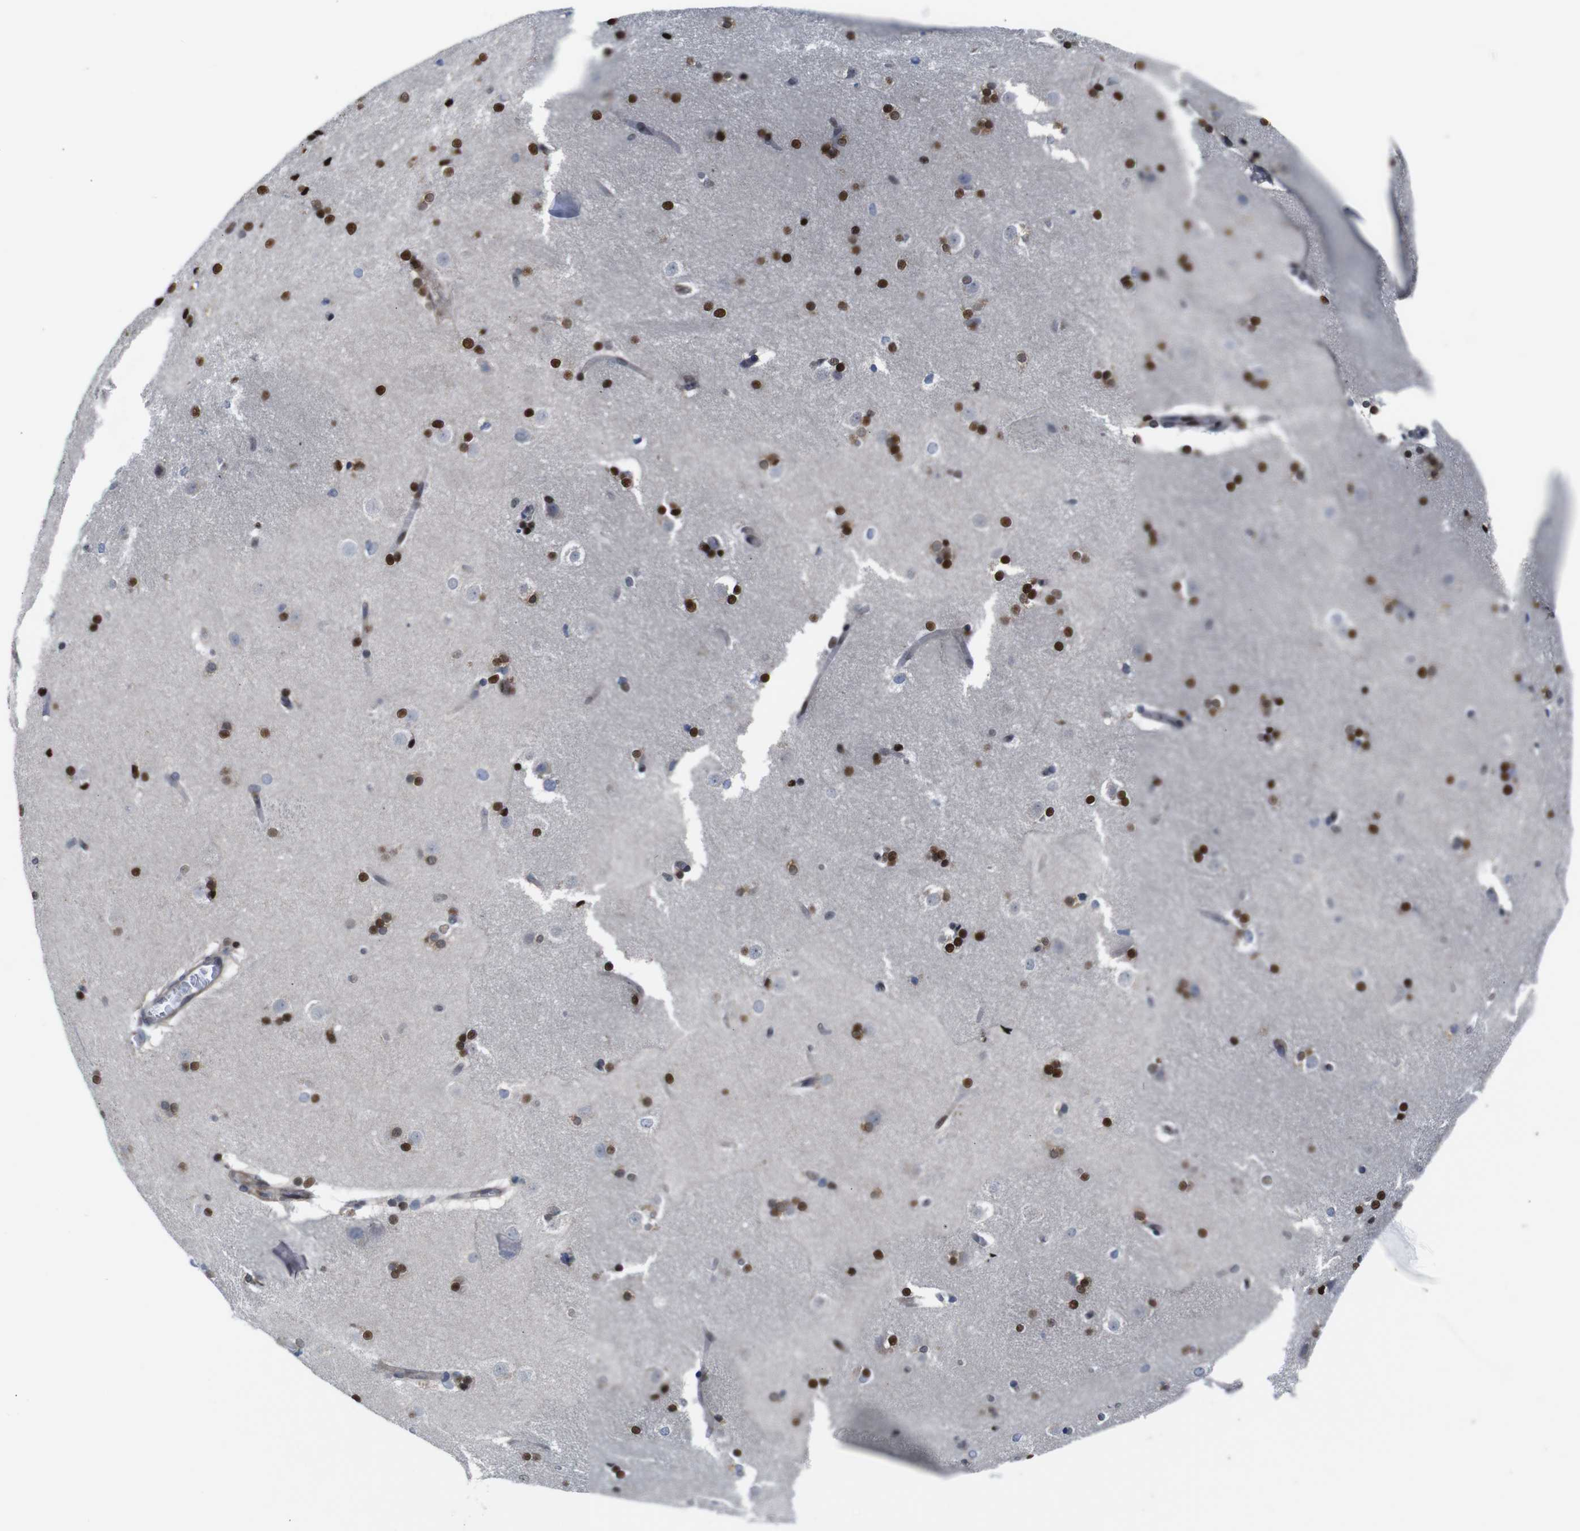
{"staining": {"intensity": "strong", "quantity": ">75%", "location": "nuclear"}, "tissue": "caudate", "cell_type": "Glial cells", "image_type": "normal", "snomed": [{"axis": "morphology", "description": "Normal tissue, NOS"}, {"axis": "topography", "description": "Lateral ventricle wall"}], "caption": "Immunohistochemistry (IHC) (DAB) staining of benign caudate exhibits strong nuclear protein expression in approximately >75% of glial cells.", "gene": "PTPN1", "patient": {"sex": "female", "age": 19}}